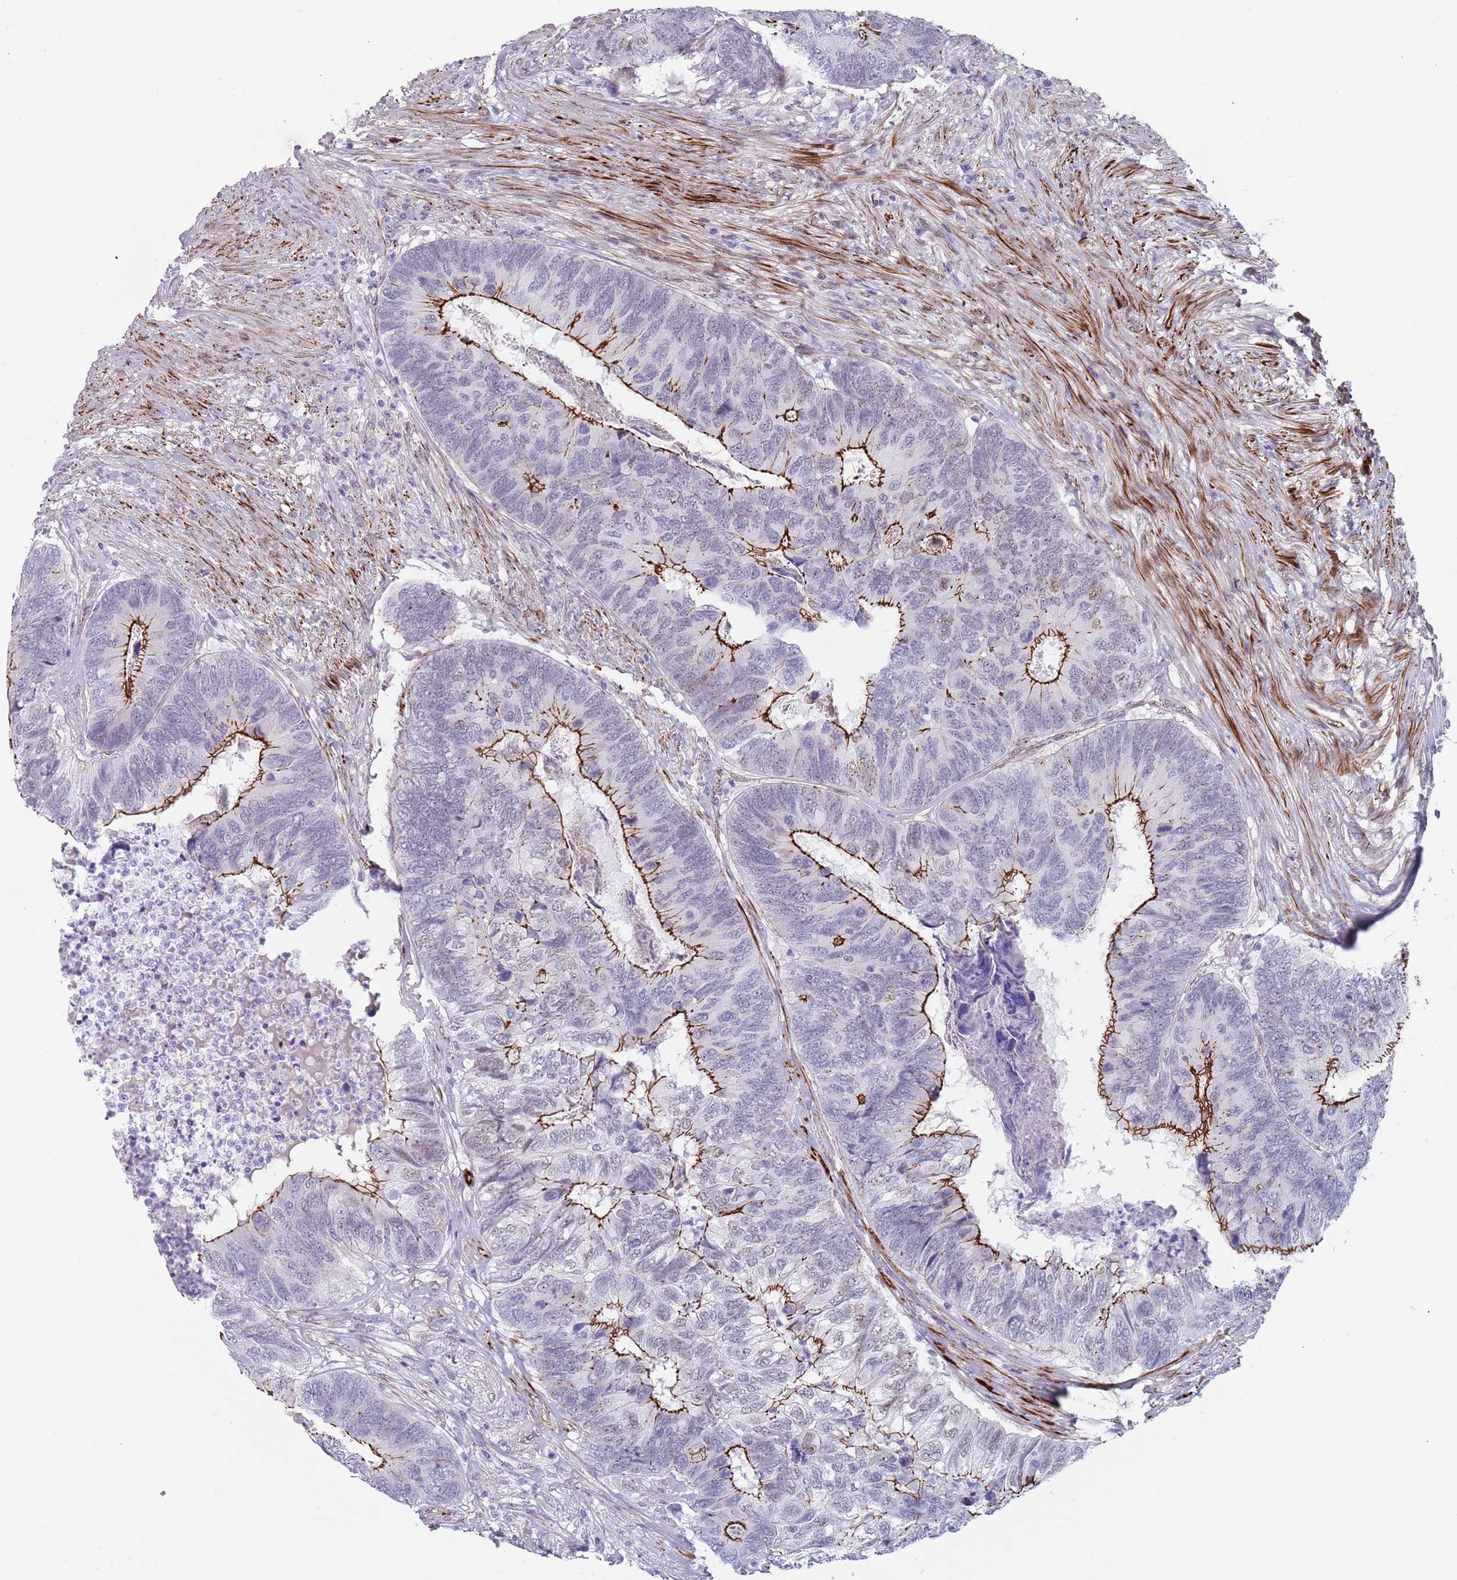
{"staining": {"intensity": "strong", "quantity": "25%-75%", "location": "cytoplasmic/membranous"}, "tissue": "colorectal cancer", "cell_type": "Tumor cells", "image_type": "cancer", "snomed": [{"axis": "morphology", "description": "Adenocarcinoma, NOS"}, {"axis": "topography", "description": "Colon"}], "caption": "Colorectal cancer (adenocarcinoma) stained with a protein marker displays strong staining in tumor cells.", "gene": "OR5A2", "patient": {"sex": "female", "age": 67}}